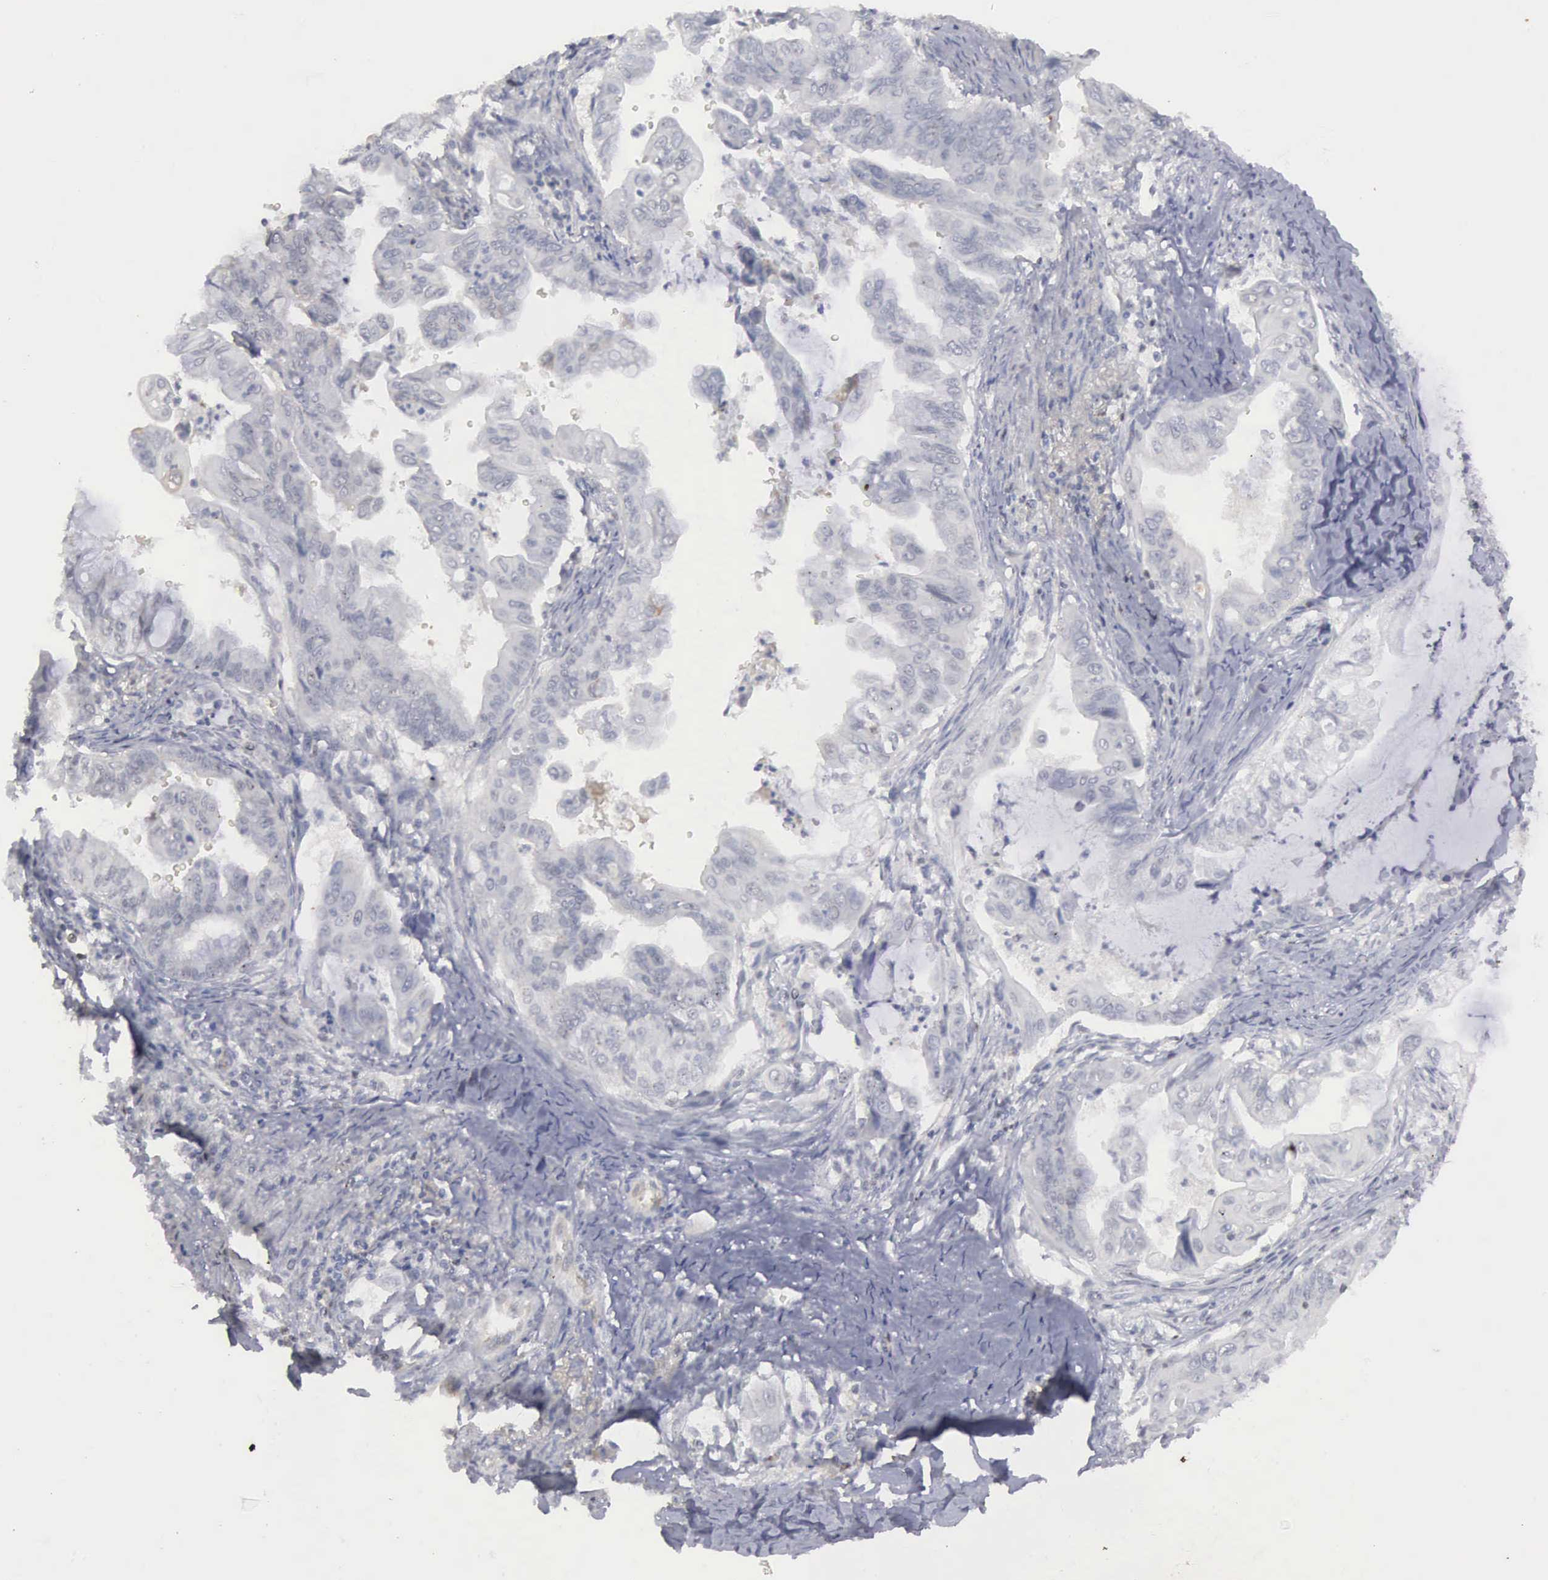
{"staining": {"intensity": "weak", "quantity": "<25%", "location": "cytoplasmic/membranous,nuclear"}, "tissue": "stomach cancer", "cell_type": "Tumor cells", "image_type": "cancer", "snomed": [{"axis": "morphology", "description": "Adenocarcinoma, NOS"}, {"axis": "topography", "description": "Stomach, upper"}], "caption": "Micrograph shows no significant protein positivity in tumor cells of stomach adenocarcinoma.", "gene": "RBPJ", "patient": {"sex": "male", "age": 80}}